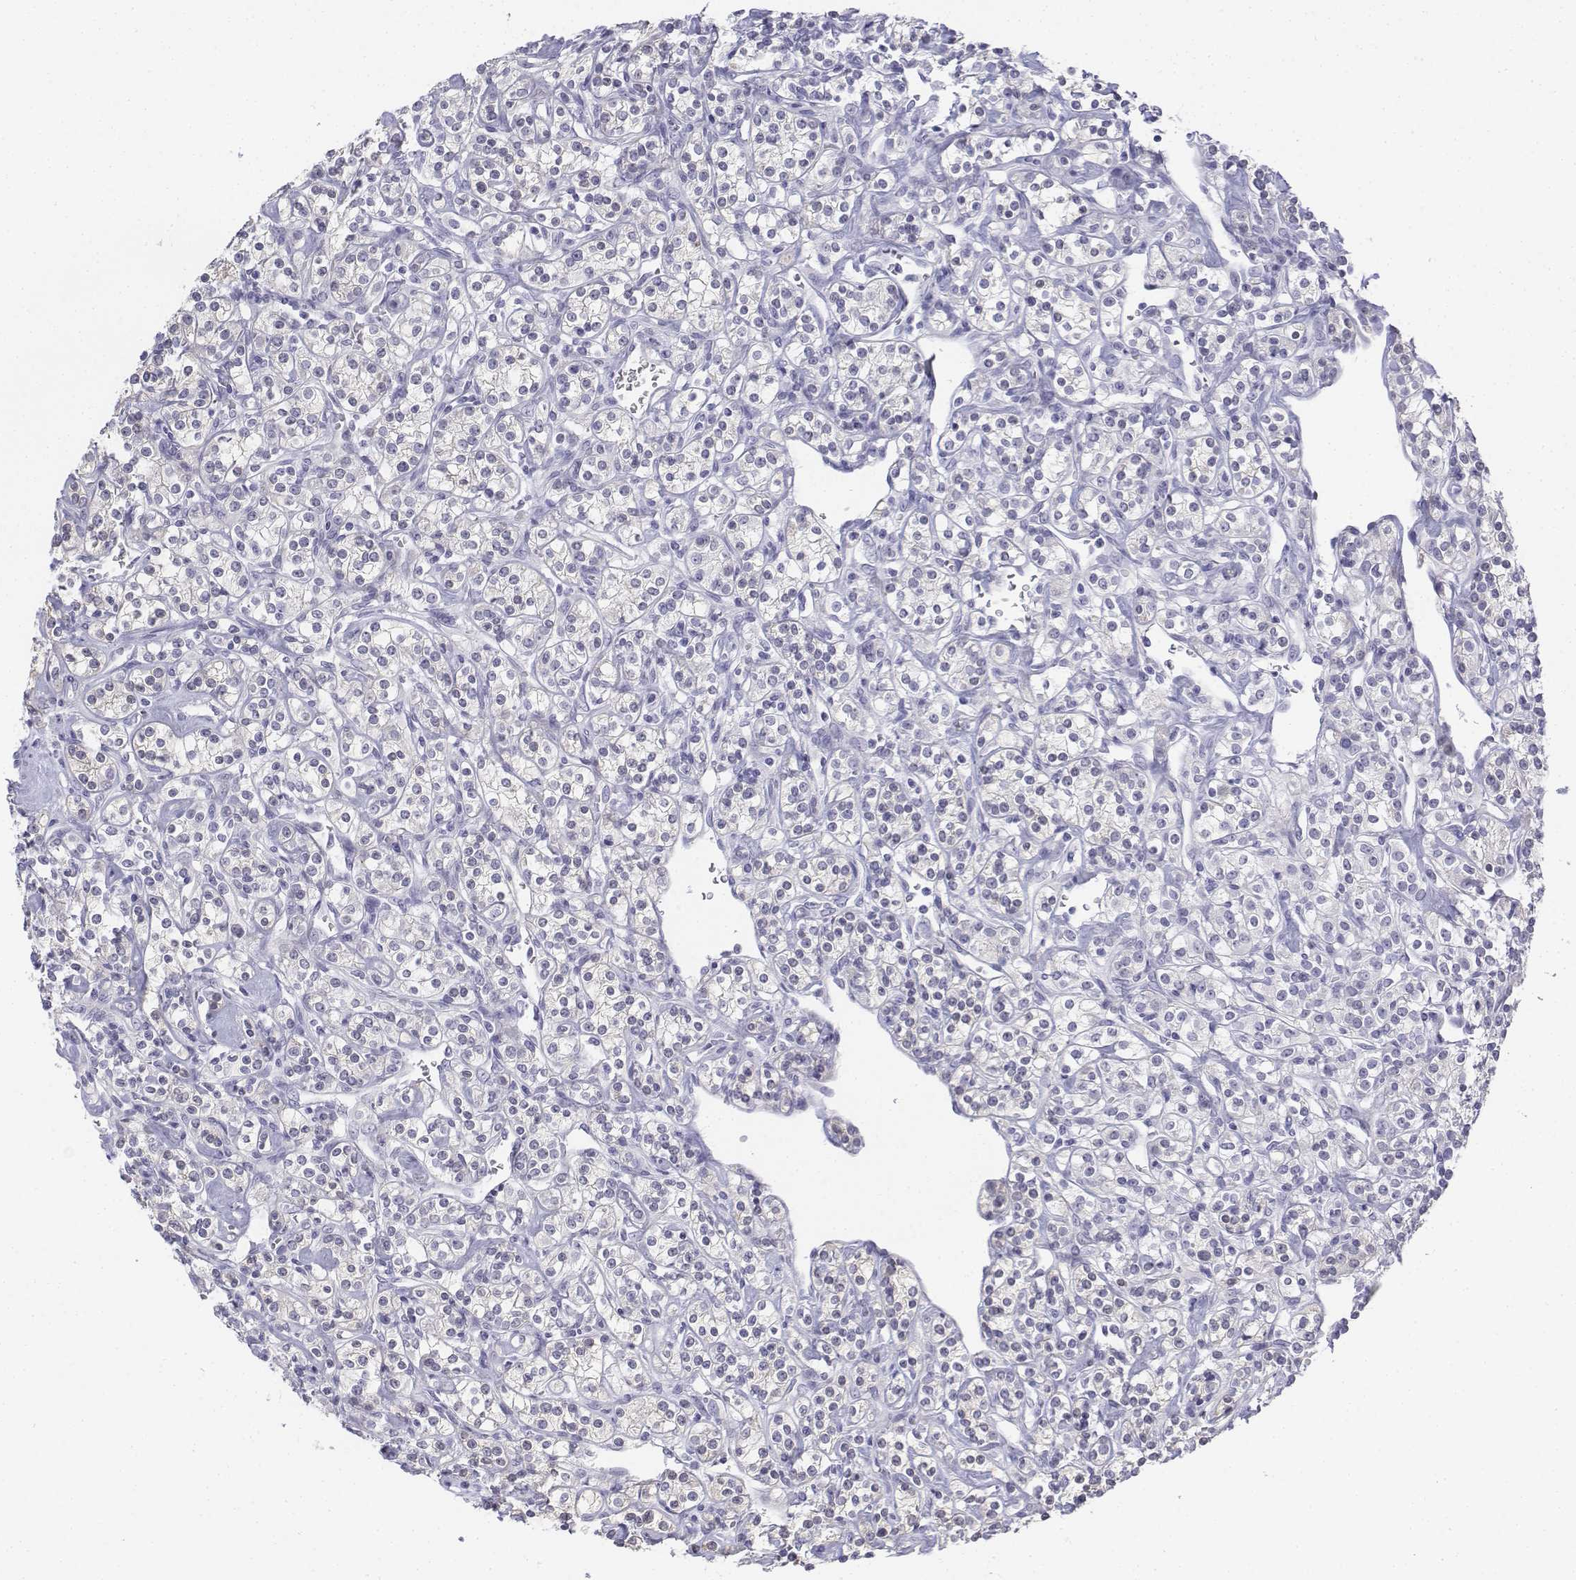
{"staining": {"intensity": "negative", "quantity": "none", "location": "none"}, "tissue": "renal cancer", "cell_type": "Tumor cells", "image_type": "cancer", "snomed": [{"axis": "morphology", "description": "Adenocarcinoma, NOS"}, {"axis": "topography", "description": "Kidney"}], "caption": "High power microscopy photomicrograph of an IHC micrograph of renal cancer, revealing no significant staining in tumor cells.", "gene": "LGSN", "patient": {"sex": "male", "age": 77}}